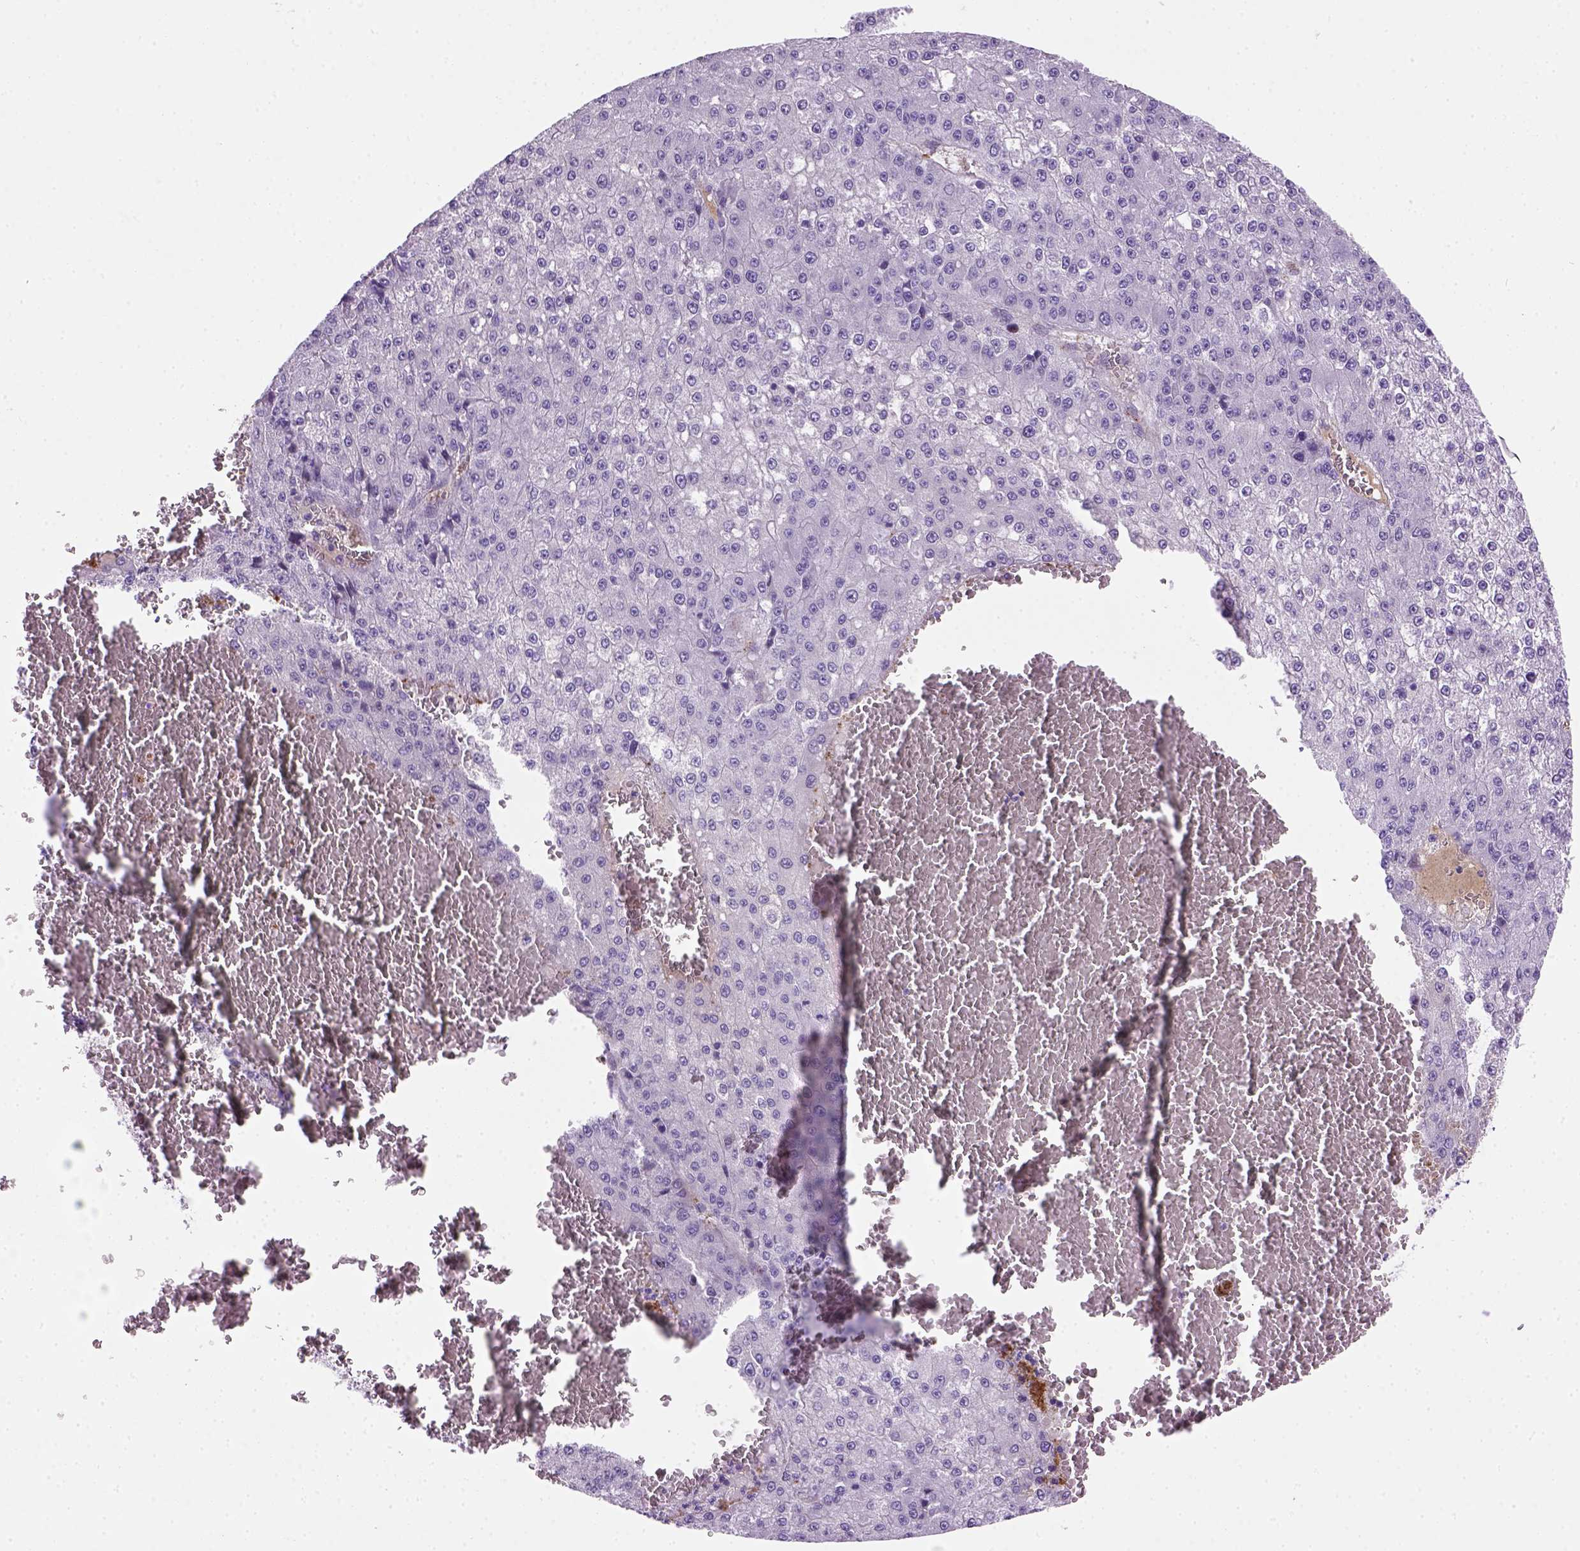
{"staining": {"intensity": "negative", "quantity": "none", "location": "none"}, "tissue": "liver cancer", "cell_type": "Tumor cells", "image_type": "cancer", "snomed": [{"axis": "morphology", "description": "Carcinoma, Hepatocellular, NOS"}, {"axis": "topography", "description": "Liver"}], "caption": "Immunohistochemistry of human liver cancer (hepatocellular carcinoma) shows no positivity in tumor cells.", "gene": "VWF", "patient": {"sex": "female", "age": 73}}